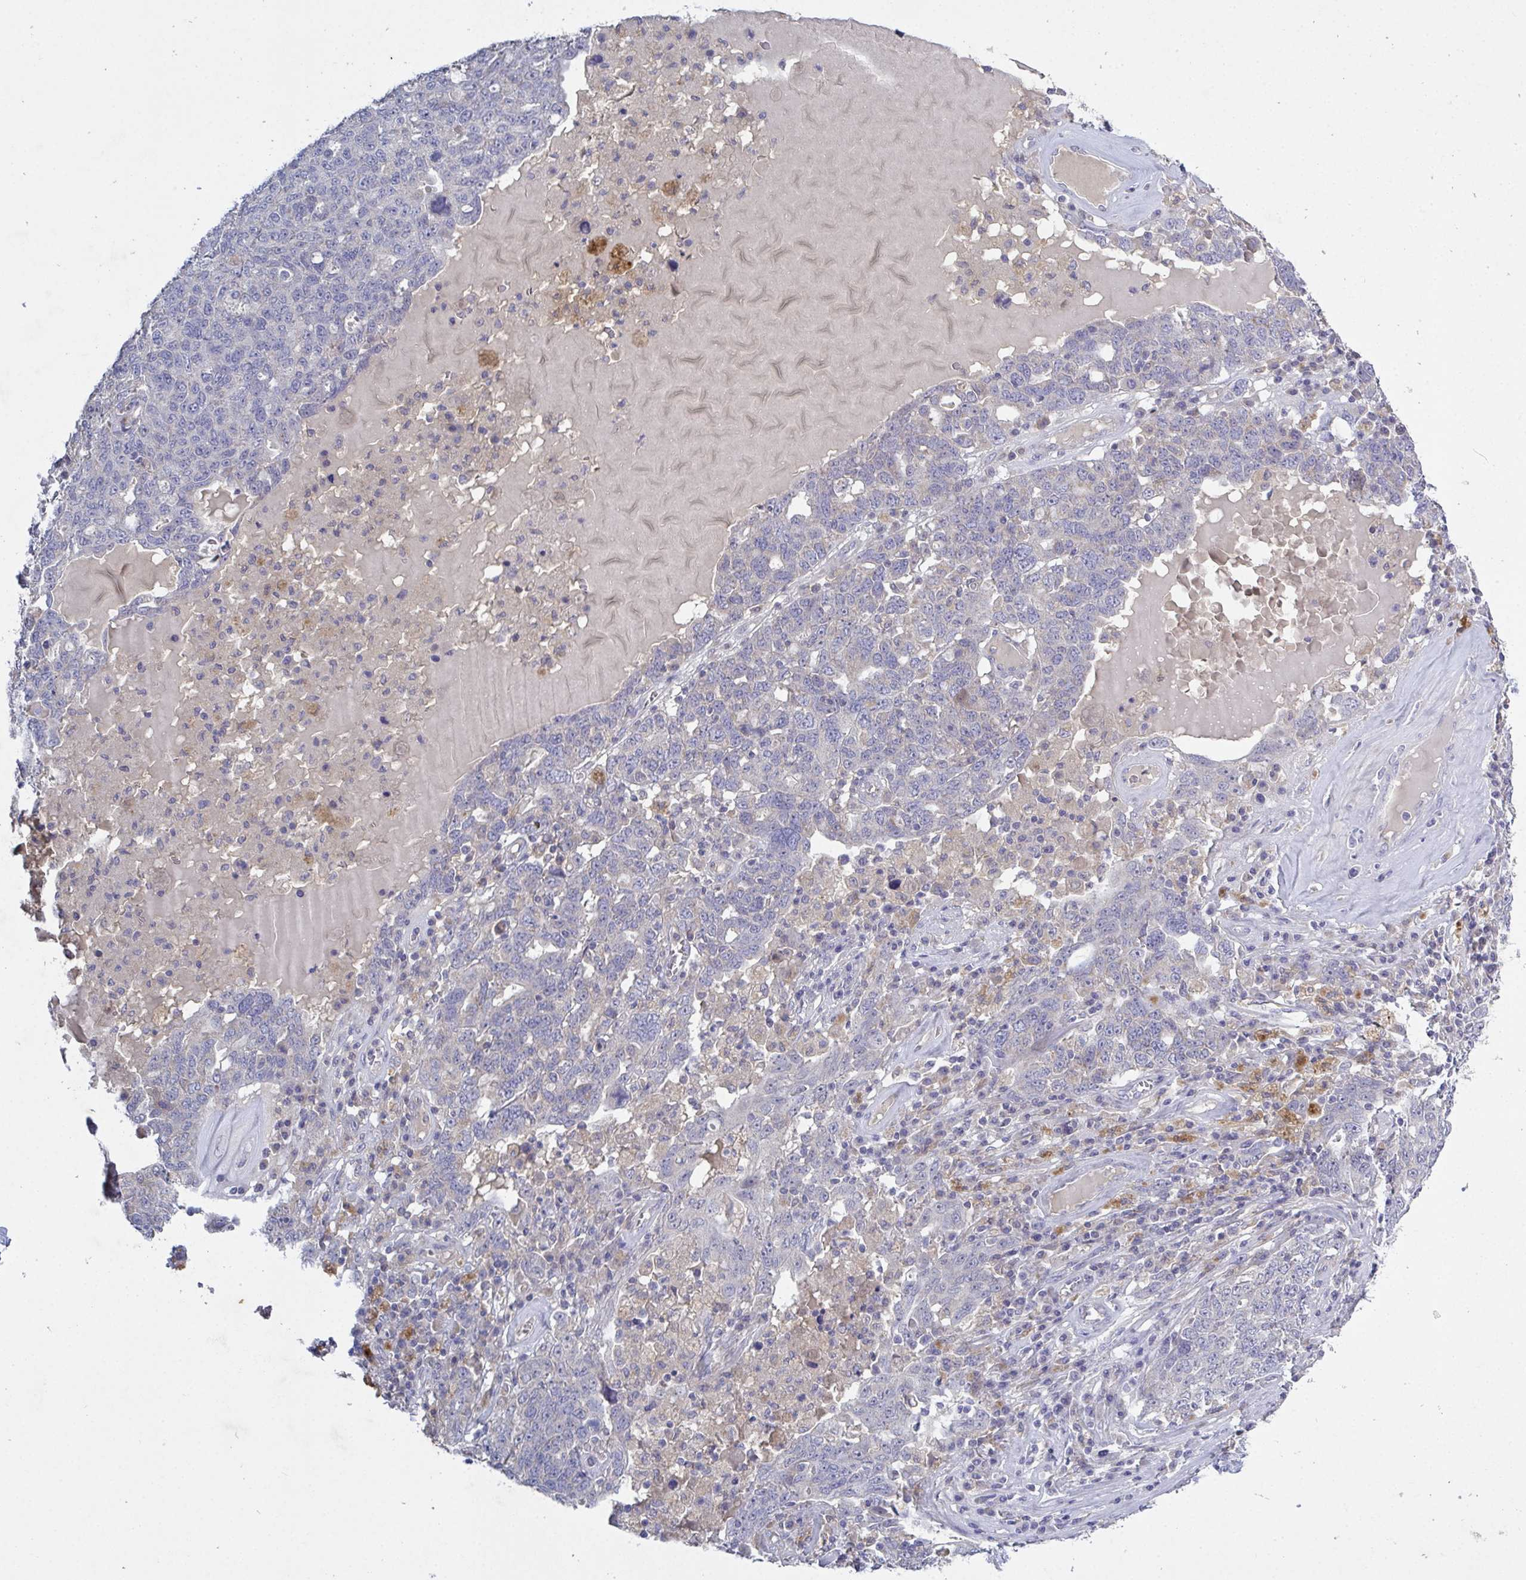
{"staining": {"intensity": "negative", "quantity": "none", "location": "none"}, "tissue": "ovarian cancer", "cell_type": "Tumor cells", "image_type": "cancer", "snomed": [{"axis": "morphology", "description": "Carcinoma, endometroid"}, {"axis": "topography", "description": "Ovary"}], "caption": "DAB (3,3'-diaminobenzidine) immunohistochemical staining of human ovarian cancer (endometroid carcinoma) displays no significant positivity in tumor cells.", "gene": "GALNT13", "patient": {"sex": "female", "age": 62}}